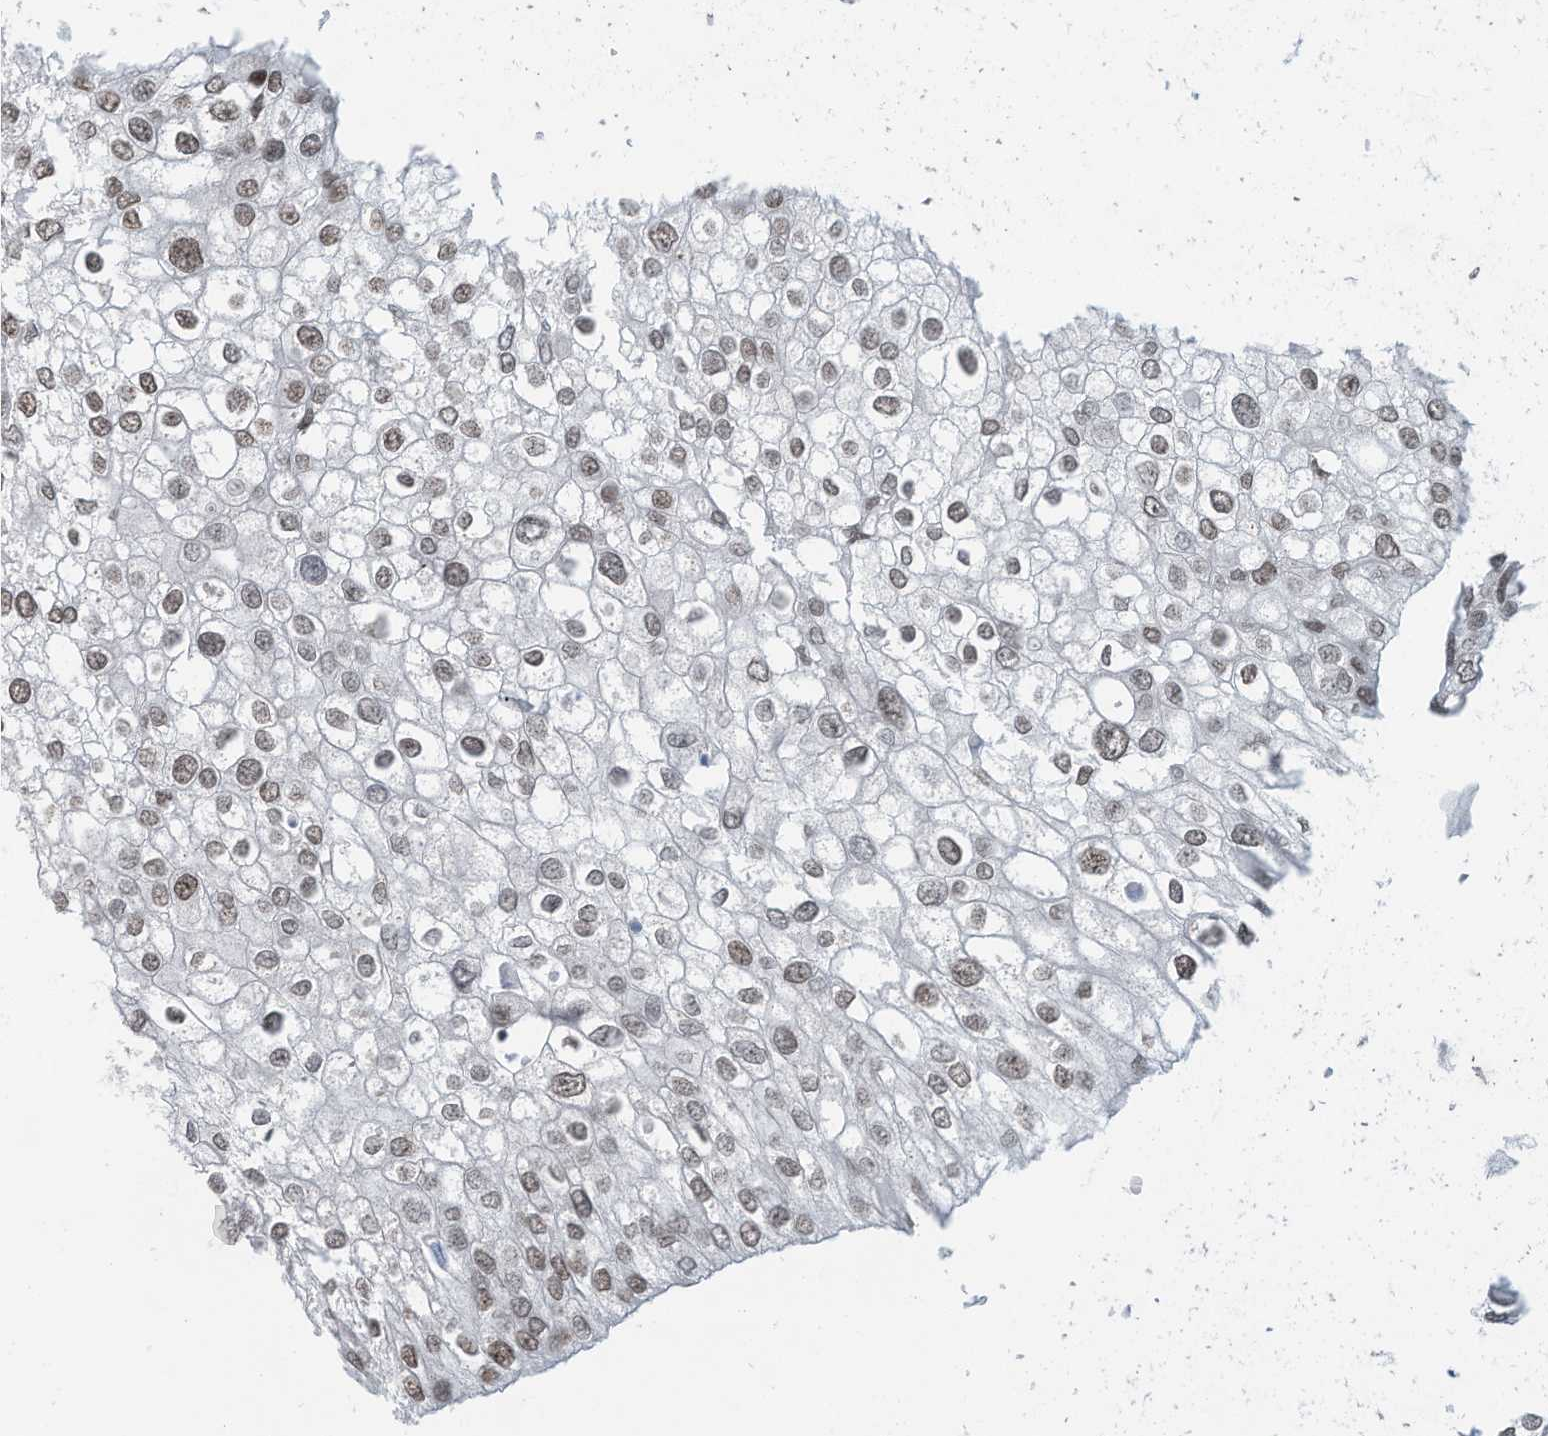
{"staining": {"intensity": "weak", "quantity": "25%-75%", "location": "nuclear"}, "tissue": "urothelial cancer", "cell_type": "Tumor cells", "image_type": "cancer", "snomed": [{"axis": "morphology", "description": "Urothelial carcinoma, High grade"}, {"axis": "topography", "description": "Urinary bladder"}], "caption": "This photomicrograph demonstrates urothelial carcinoma (high-grade) stained with IHC to label a protein in brown. The nuclear of tumor cells show weak positivity for the protein. Nuclei are counter-stained blue.", "gene": "SARNP", "patient": {"sex": "male", "age": 64}}